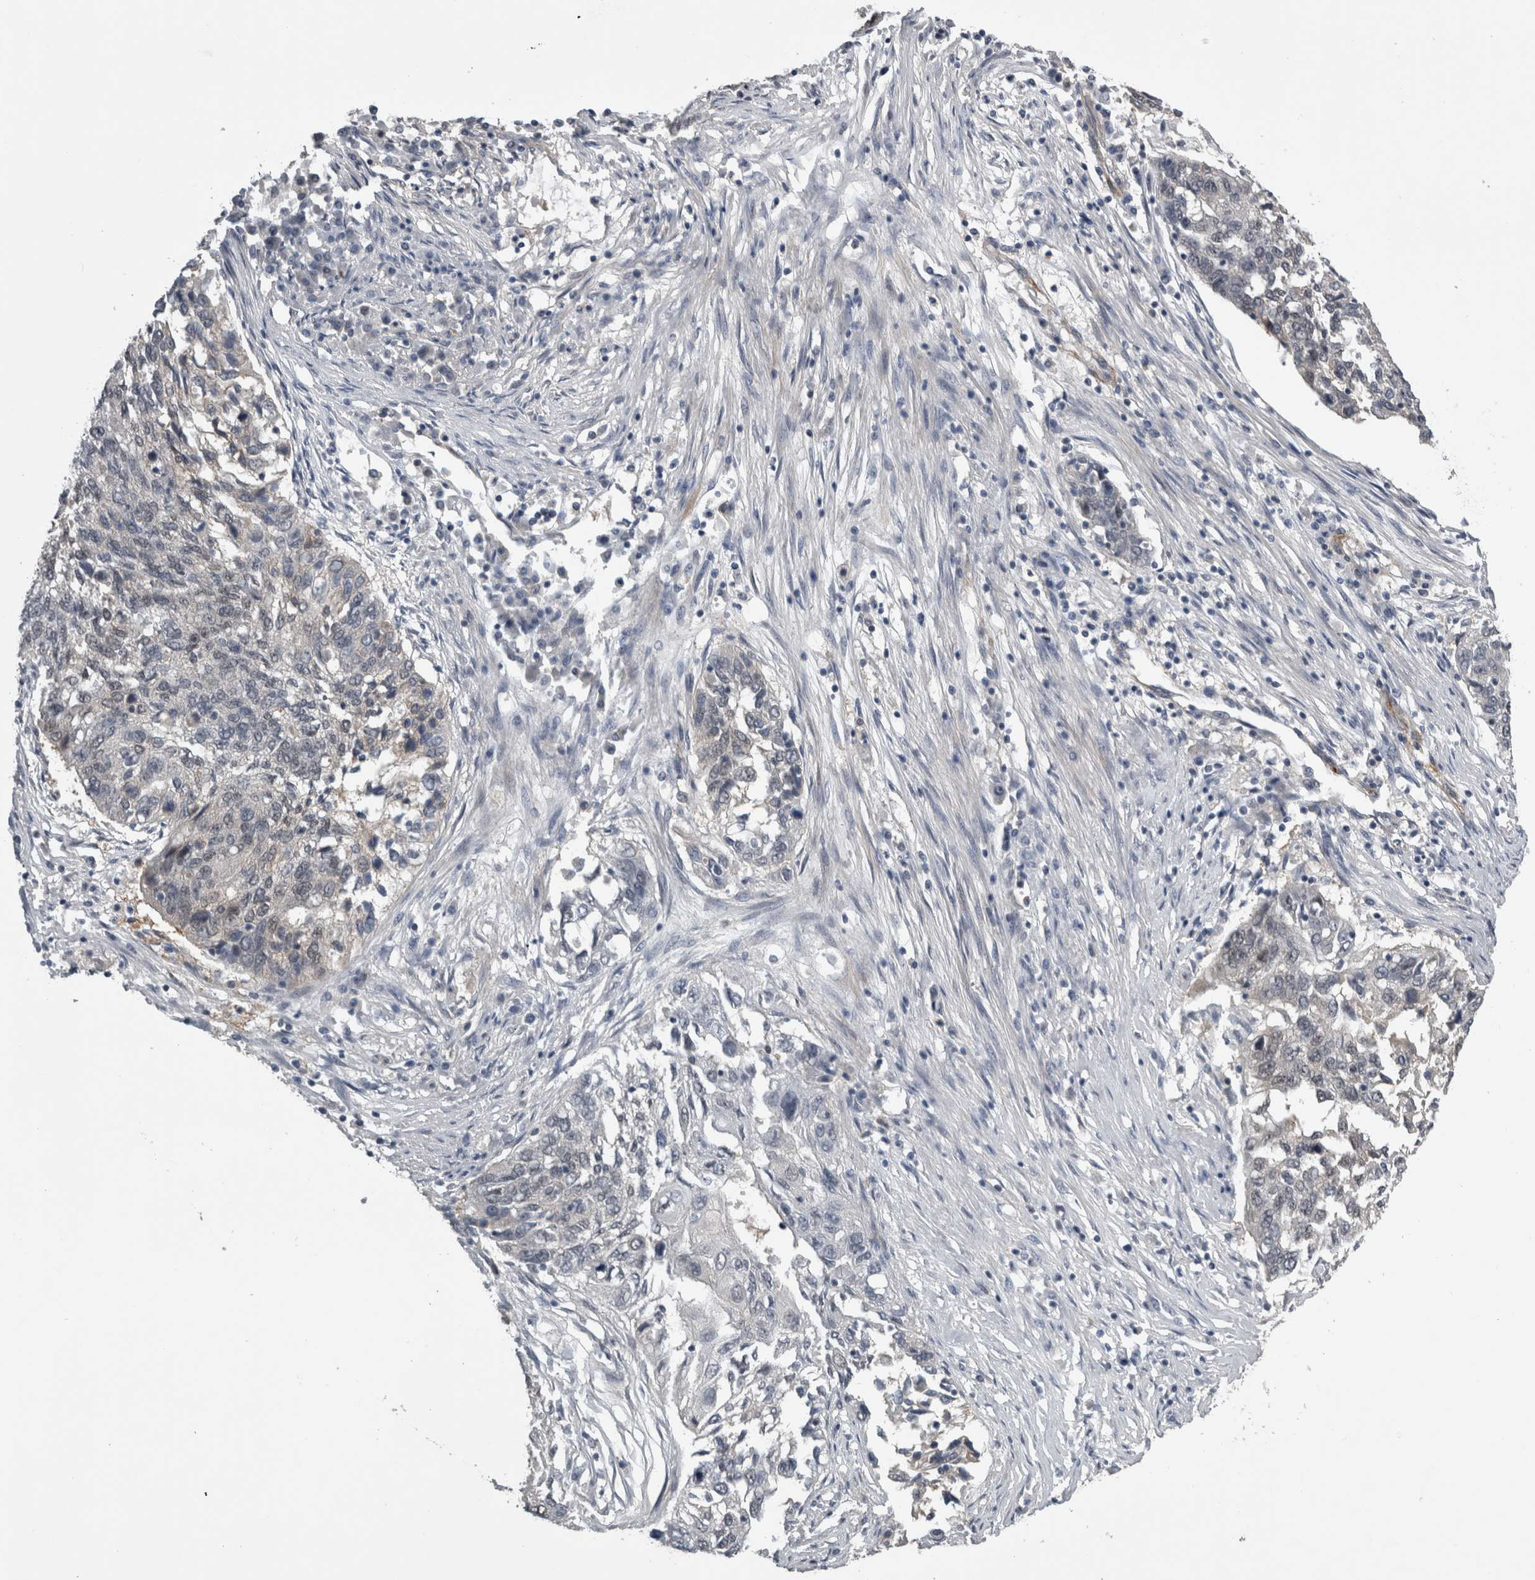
{"staining": {"intensity": "weak", "quantity": "<25%", "location": "nuclear"}, "tissue": "lung cancer", "cell_type": "Tumor cells", "image_type": "cancer", "snomed": [{"axis": "morphology", "description": "Squamous cell carcinoma, NOS"}, {"axis": "topography", "description": "Lung"}], "caption": "Immunohistochemical staining of lung cancer exhibits no significant staining in tumor cells.", "gene": "NAPRT", "patient": {"sex": "female", "age": 63}}